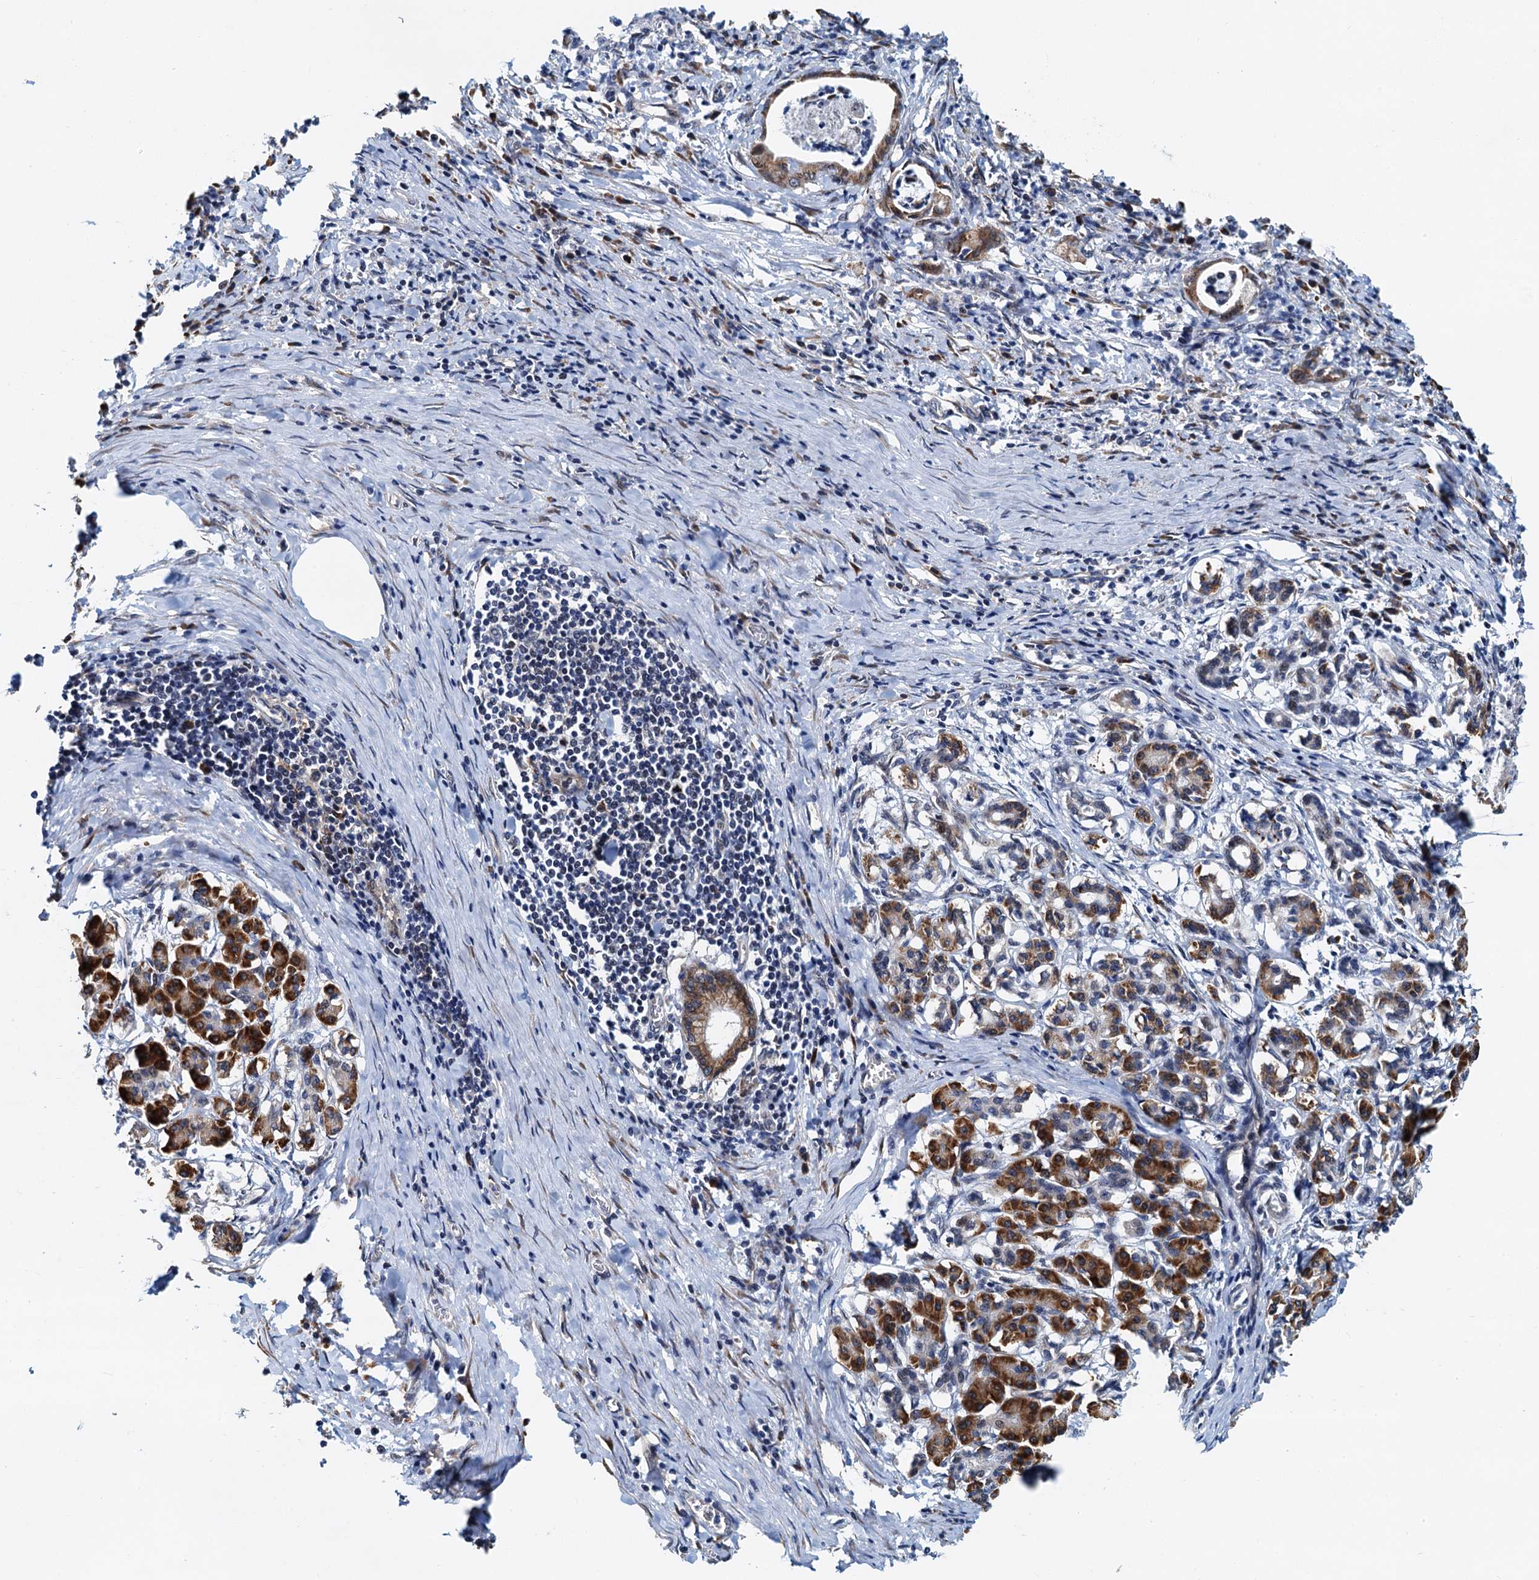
{"staining": {"intensity": "moderate", "quantity": "25%-75%", "location": "cytoplasmic/membranous"}, "tissue": "pancreatic cancer", "cell_type": "Tumor cells", "image_type": "cancer", "snomed": [{"axis": "morphology", "description": "Adenocarcinoma, NOS"}, {"axis": "topography", "description": "Pancreas"}], "caption": "A photomicrograph showing moderate cytoplasmic/membranous positivity in about 25%-75% of tumor cells in pancreatic cancer, as visualized by brown immunohistochemical staining.", "gene": "DNAJC21", "patient": {"sex": "female", "age": 55}}